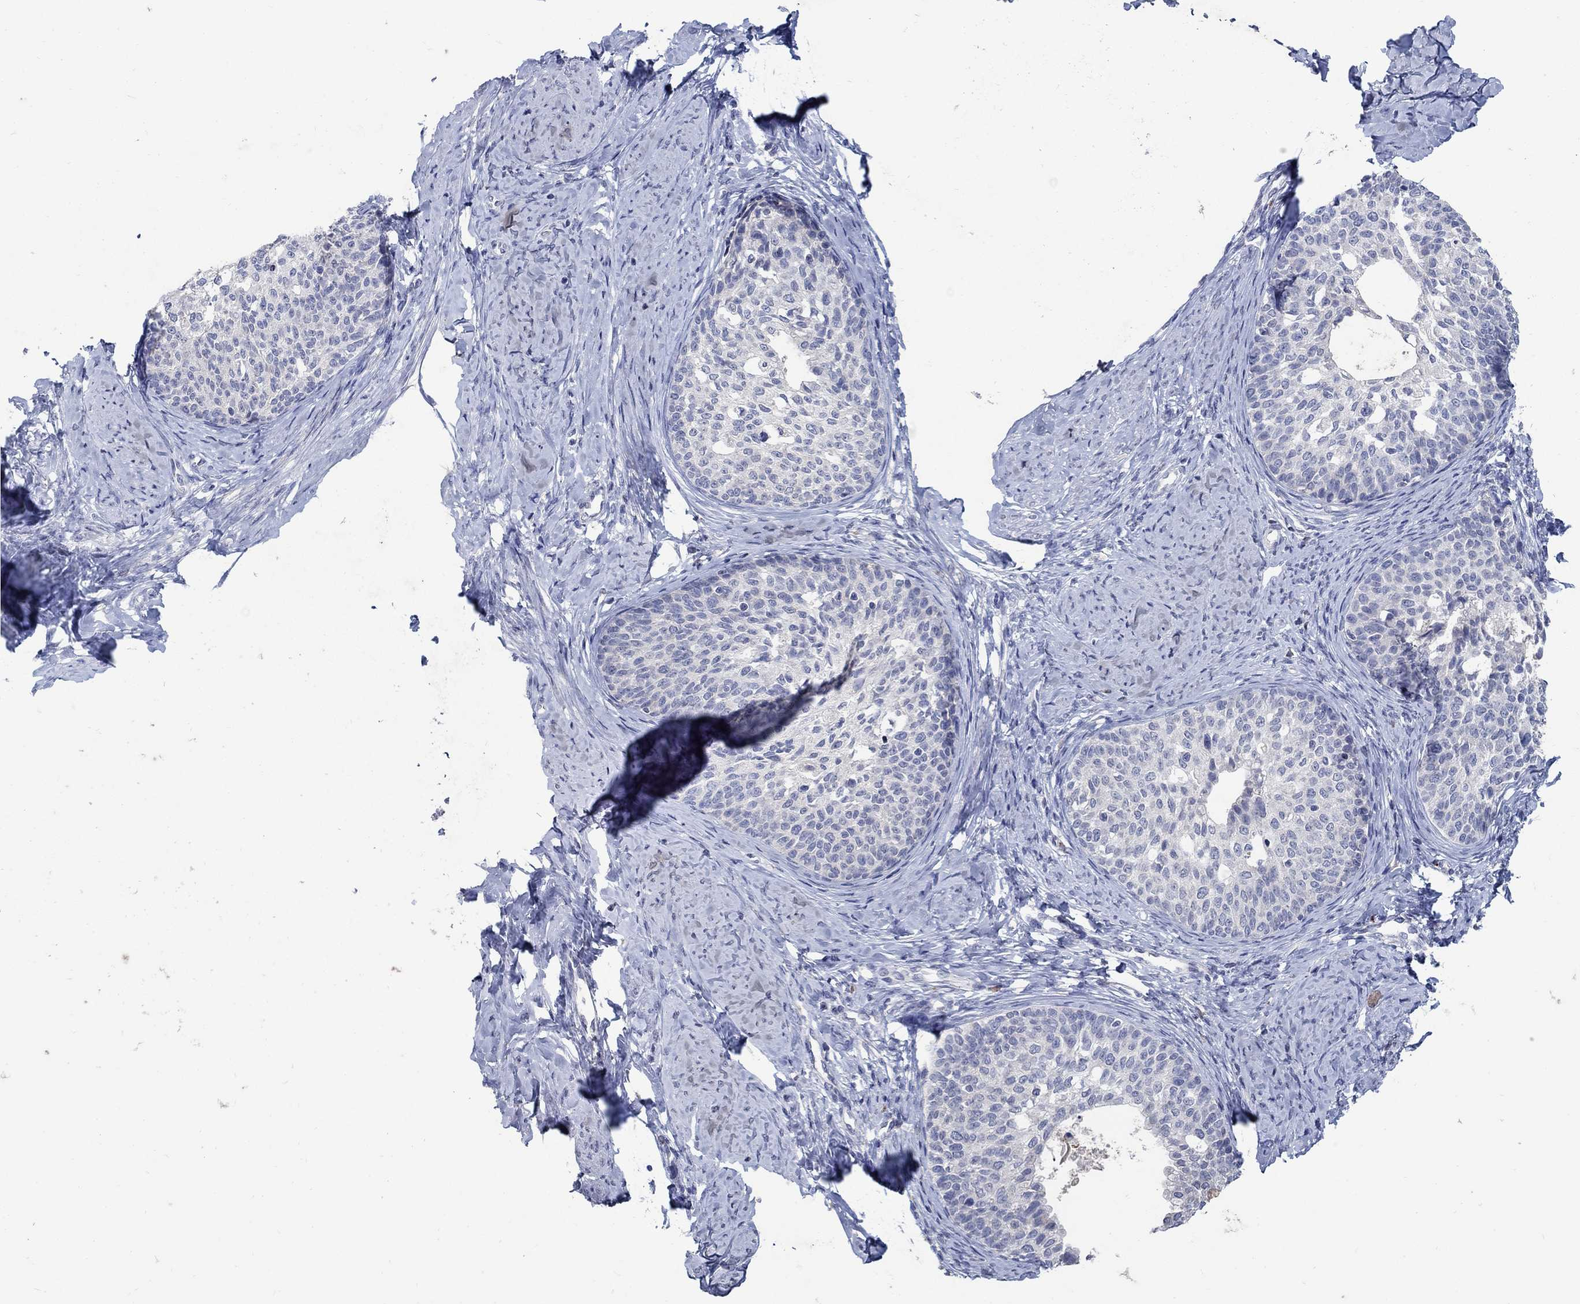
{"staining": {"intensity": "negative", "quantity": "none", "location": "none"}, "tissue": "cervical cancer", "cell_type": "Tumor cells", "image_type": "cancer", "snomed": [{"axis": "morphology", "description": "Squamous cell carcinoma, NOS"}, {"axis": "topography", "description": "Cervix"}], "caption": "Human cervical squamous cell carcinoma stained for a protein using immunohistochemistry reveals no staining in tumor cells.", "gene": "HMX2", "patient": {"sex": "female", "age": 51}}